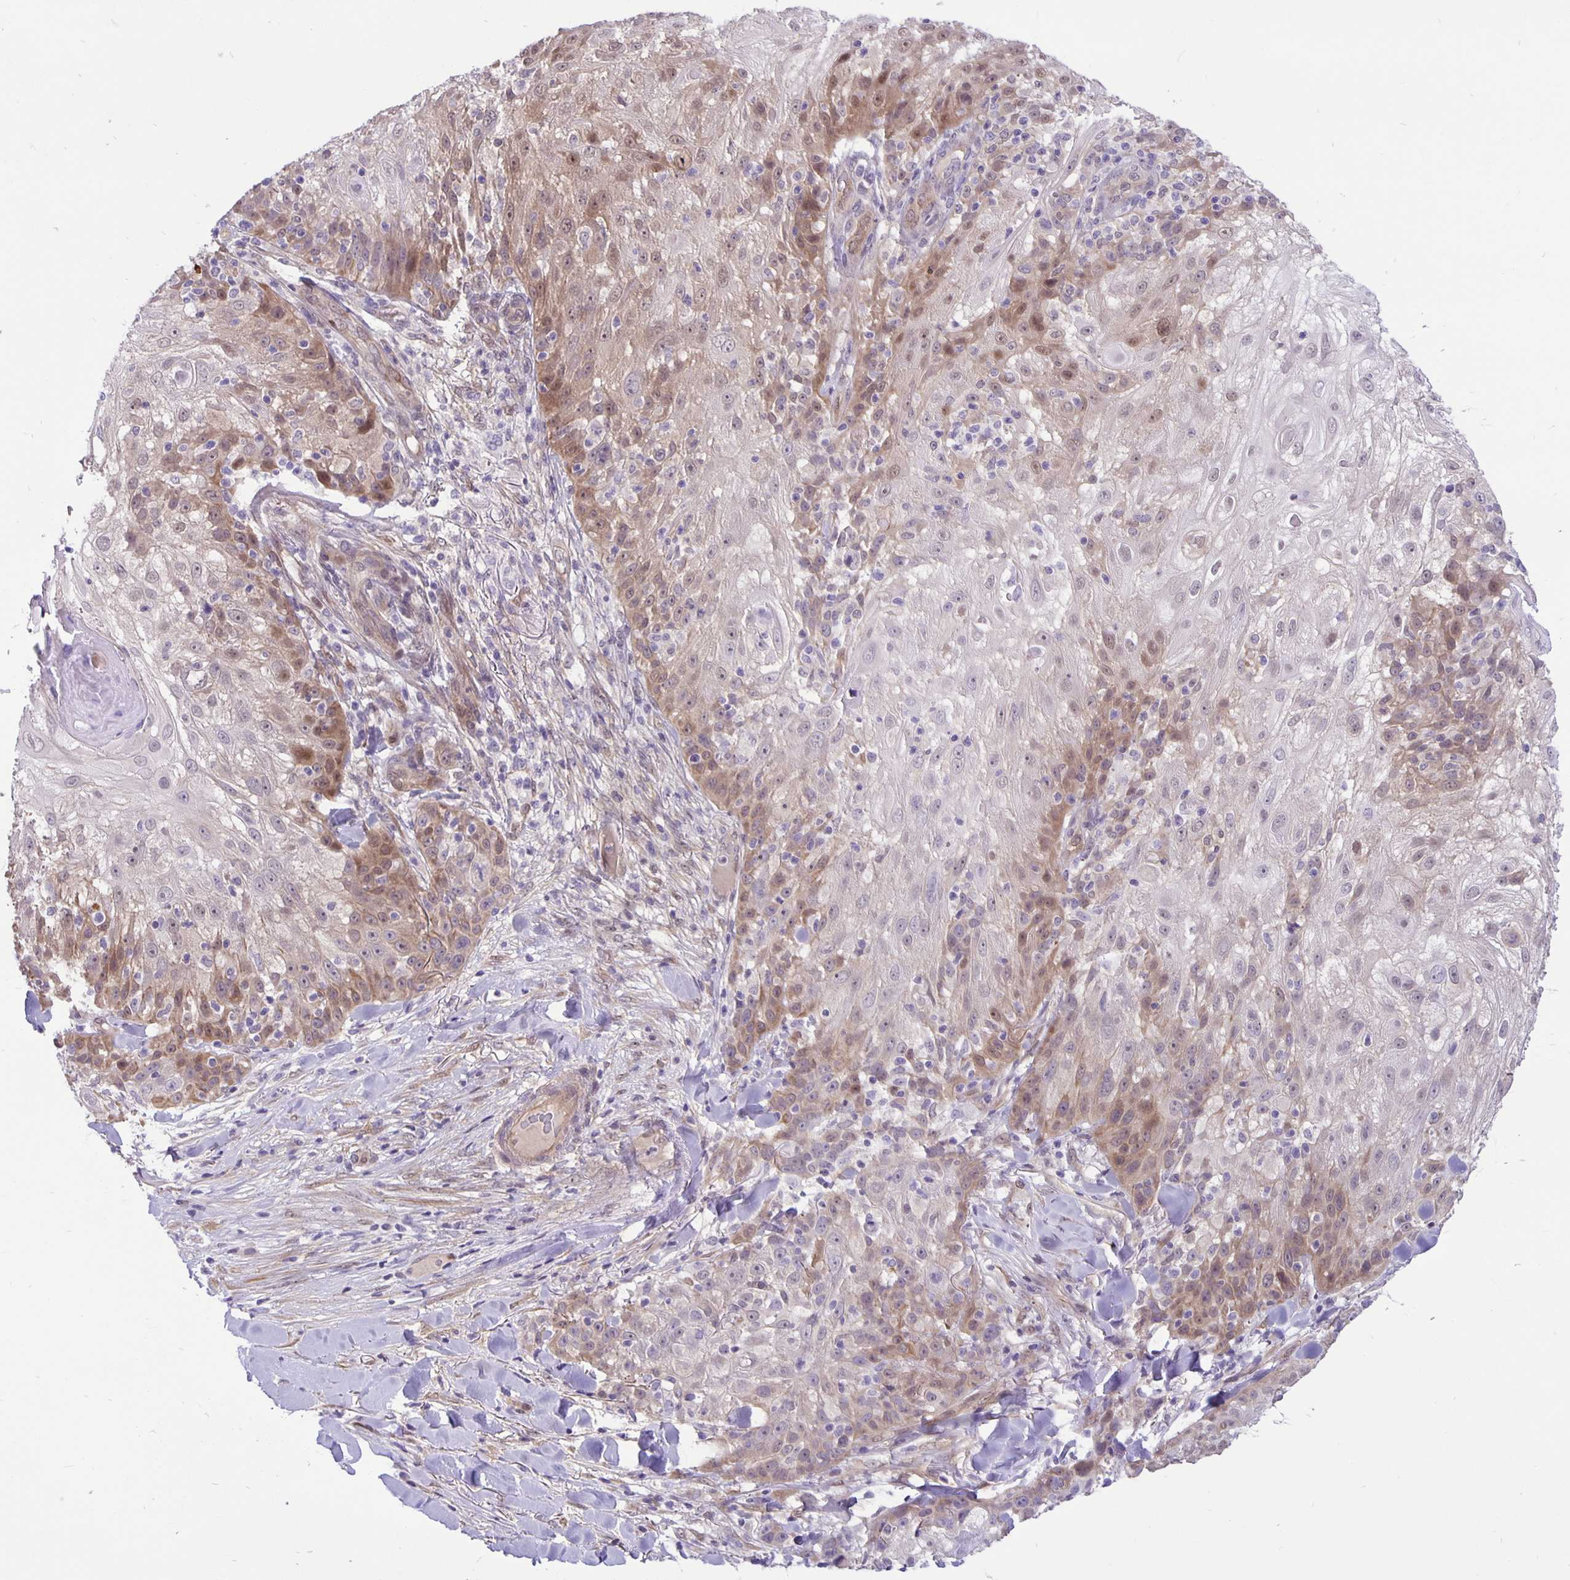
{"staining": {"intensity": "weak", "quantity": "<25%", "location": "cytoplasmic/membranous"}, "tissue": "skin cancer", "cell_type": "Tumor cells", "image_type": "cancer", "snomed": [{"axis": "morphology", "description": "Normal tissue, NOS"}, {"axis": "morphology", "description": "Squamous cell carcinoma, NOS"}, {"axis": "topography", "description": "Skin"}], "caption": "Tumor cells are negative for brown protein staining in skin squamous cell carcinoma.", "gene": "TAX1BP3", "patient": {"sex": "female", "age": 83}}